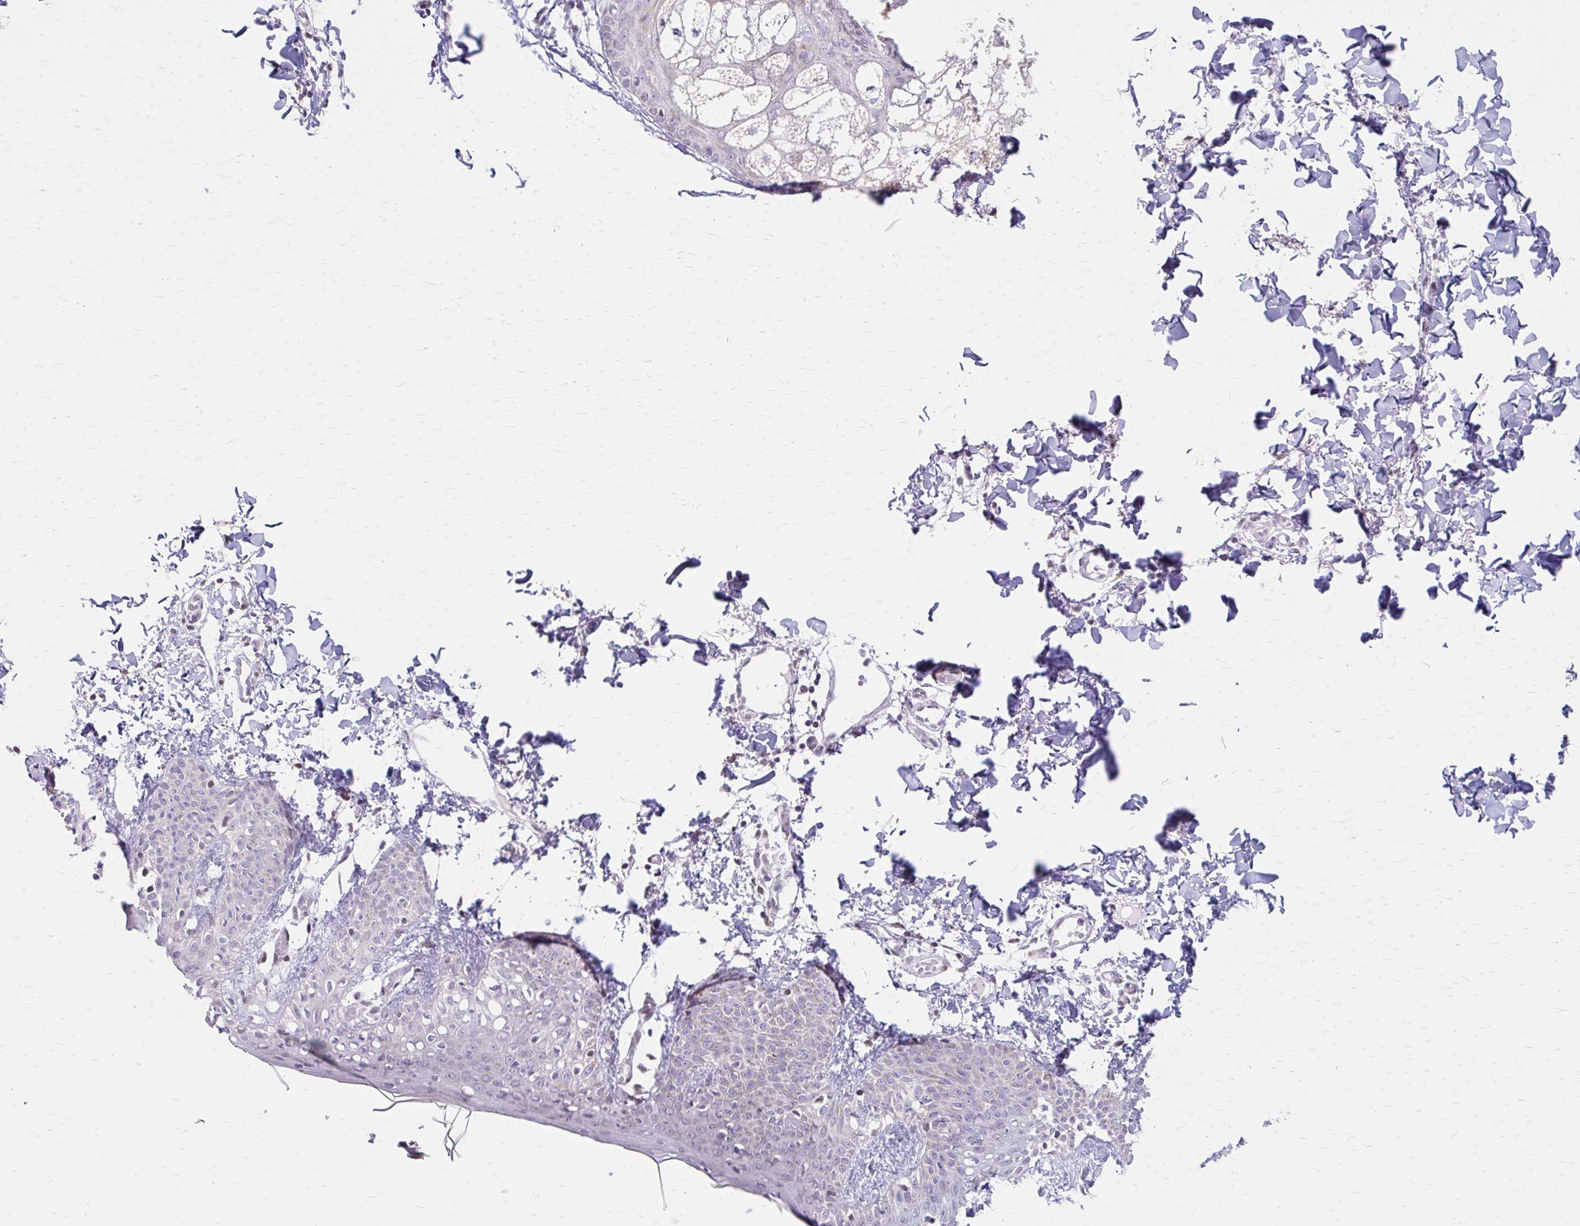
{"staining": {"intensity": "negative", "quantity": "none", "location": "none"}, "tissue": "skin", "cell_type": "Fibroblasts", "image_type": "normal", "snomed": [{"axis": "morphology", "description": "Normal tissue, NOS"}, {"axis": "topography", "description": "Skin"}], "caption": "Immunohistochemistry (IHC) photomicrograph of unremarkable skin: human skin stained with DAB demonstrates no significant protein expression in fibroblasts. Brightfield microscopy of IHC stained with DAB (brown) and hematoxylin (blue), captured at high magnification.", "gene": "BEAN1", "patient": {"sex": "male", "age": 16}}